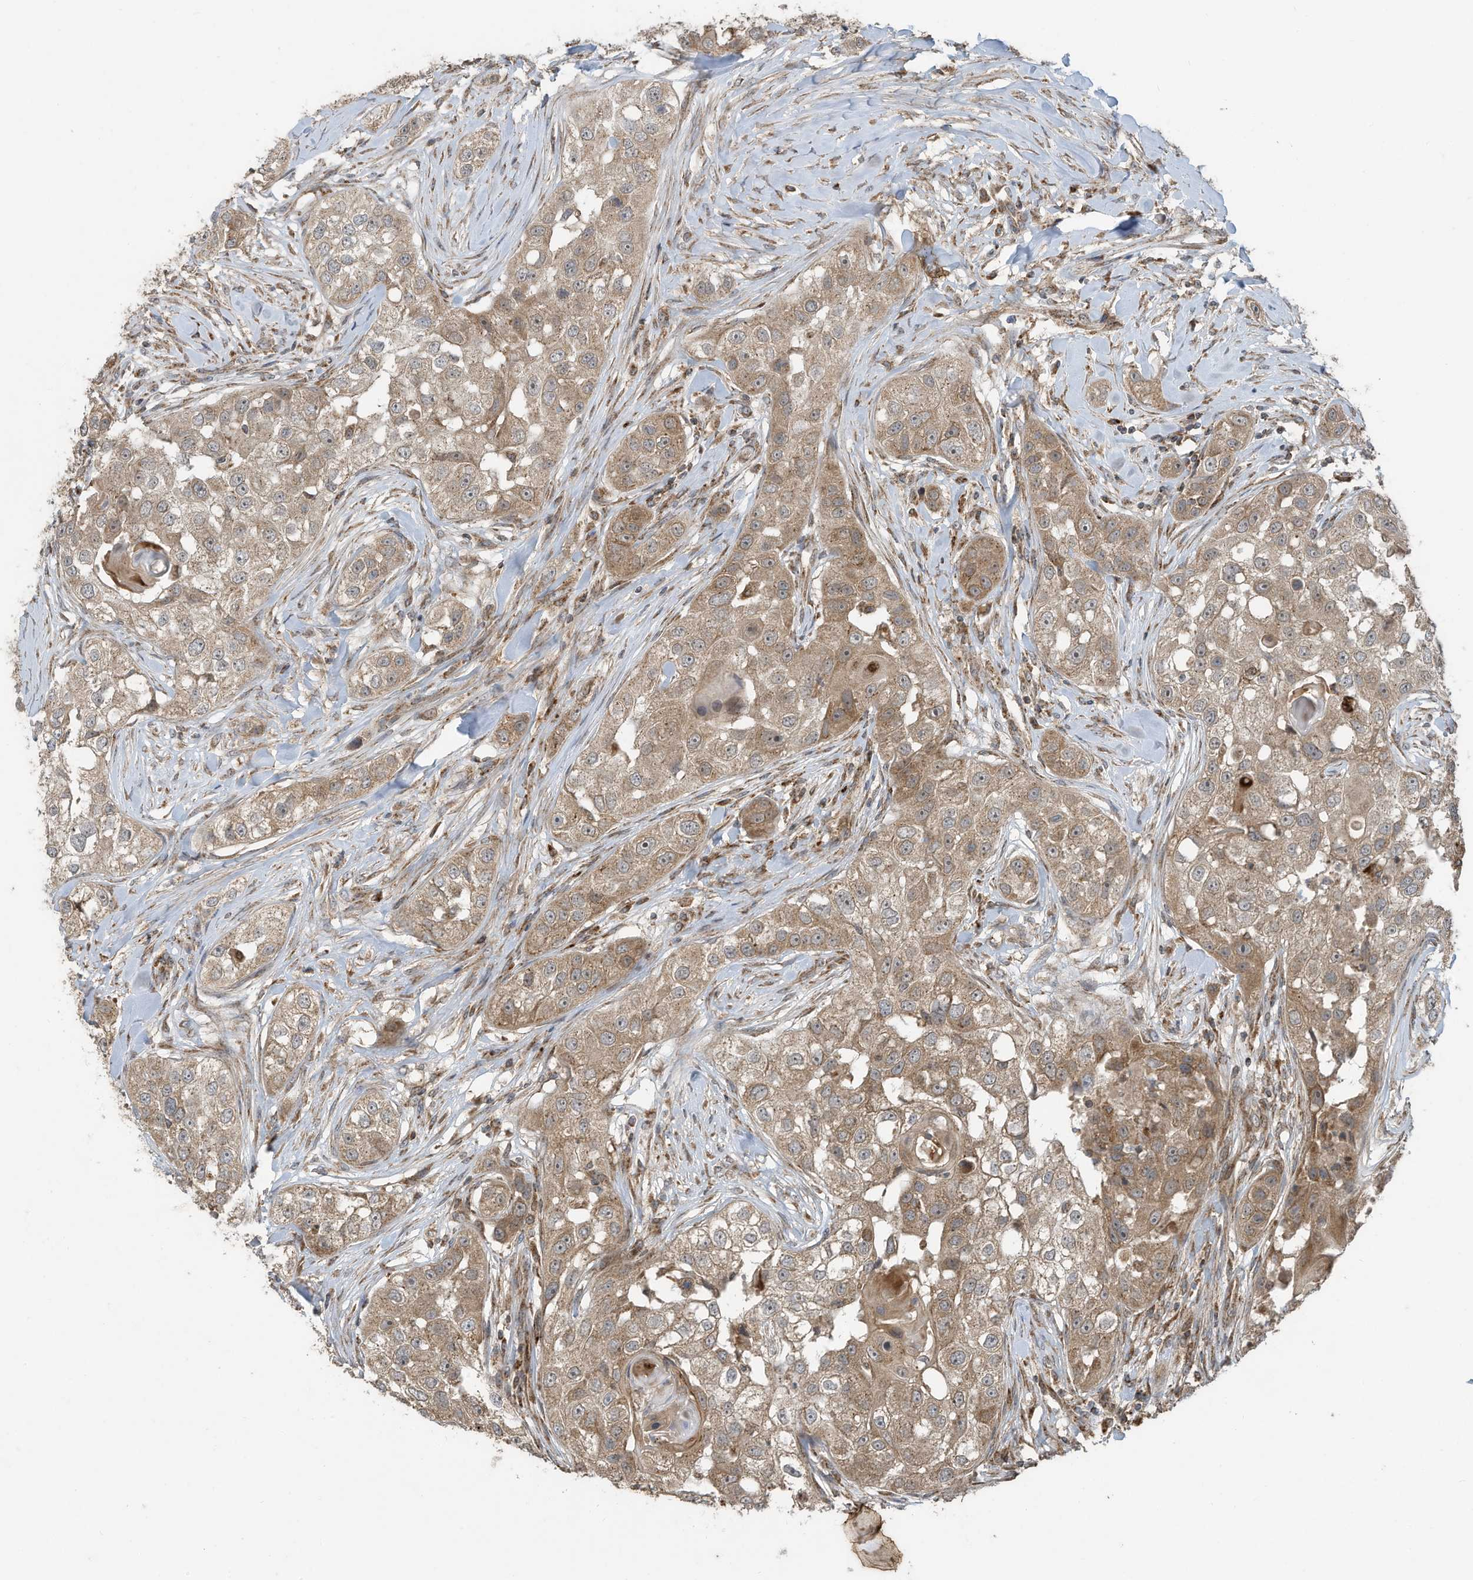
{"staining": {"intensity": "moderate", "quantity": ">75%", "location": "cytoplasmic/membranous"}, "tissue": "head and neck cancer", "cell_type": "Tumor cells", "image_type": "cancer", "snomed": [{"axis": "morphology", "description": "Normal tissue, NOS"}, {"axis": "morphology", "description": "Squamous cell carcinoma, NOS"}, {"axis": "topography", "description": "Skeletal muscle"}, {"axis": "topography", "description": "Head-Neck"}], "caption": "A brown stain labels moderate cytoplasmic/membranous staining of a protein in squamous cell carcinoma (head and neck) tumor cells.", "gene": "C2orf74", "patient": {"sex": "male", "age": 51}}